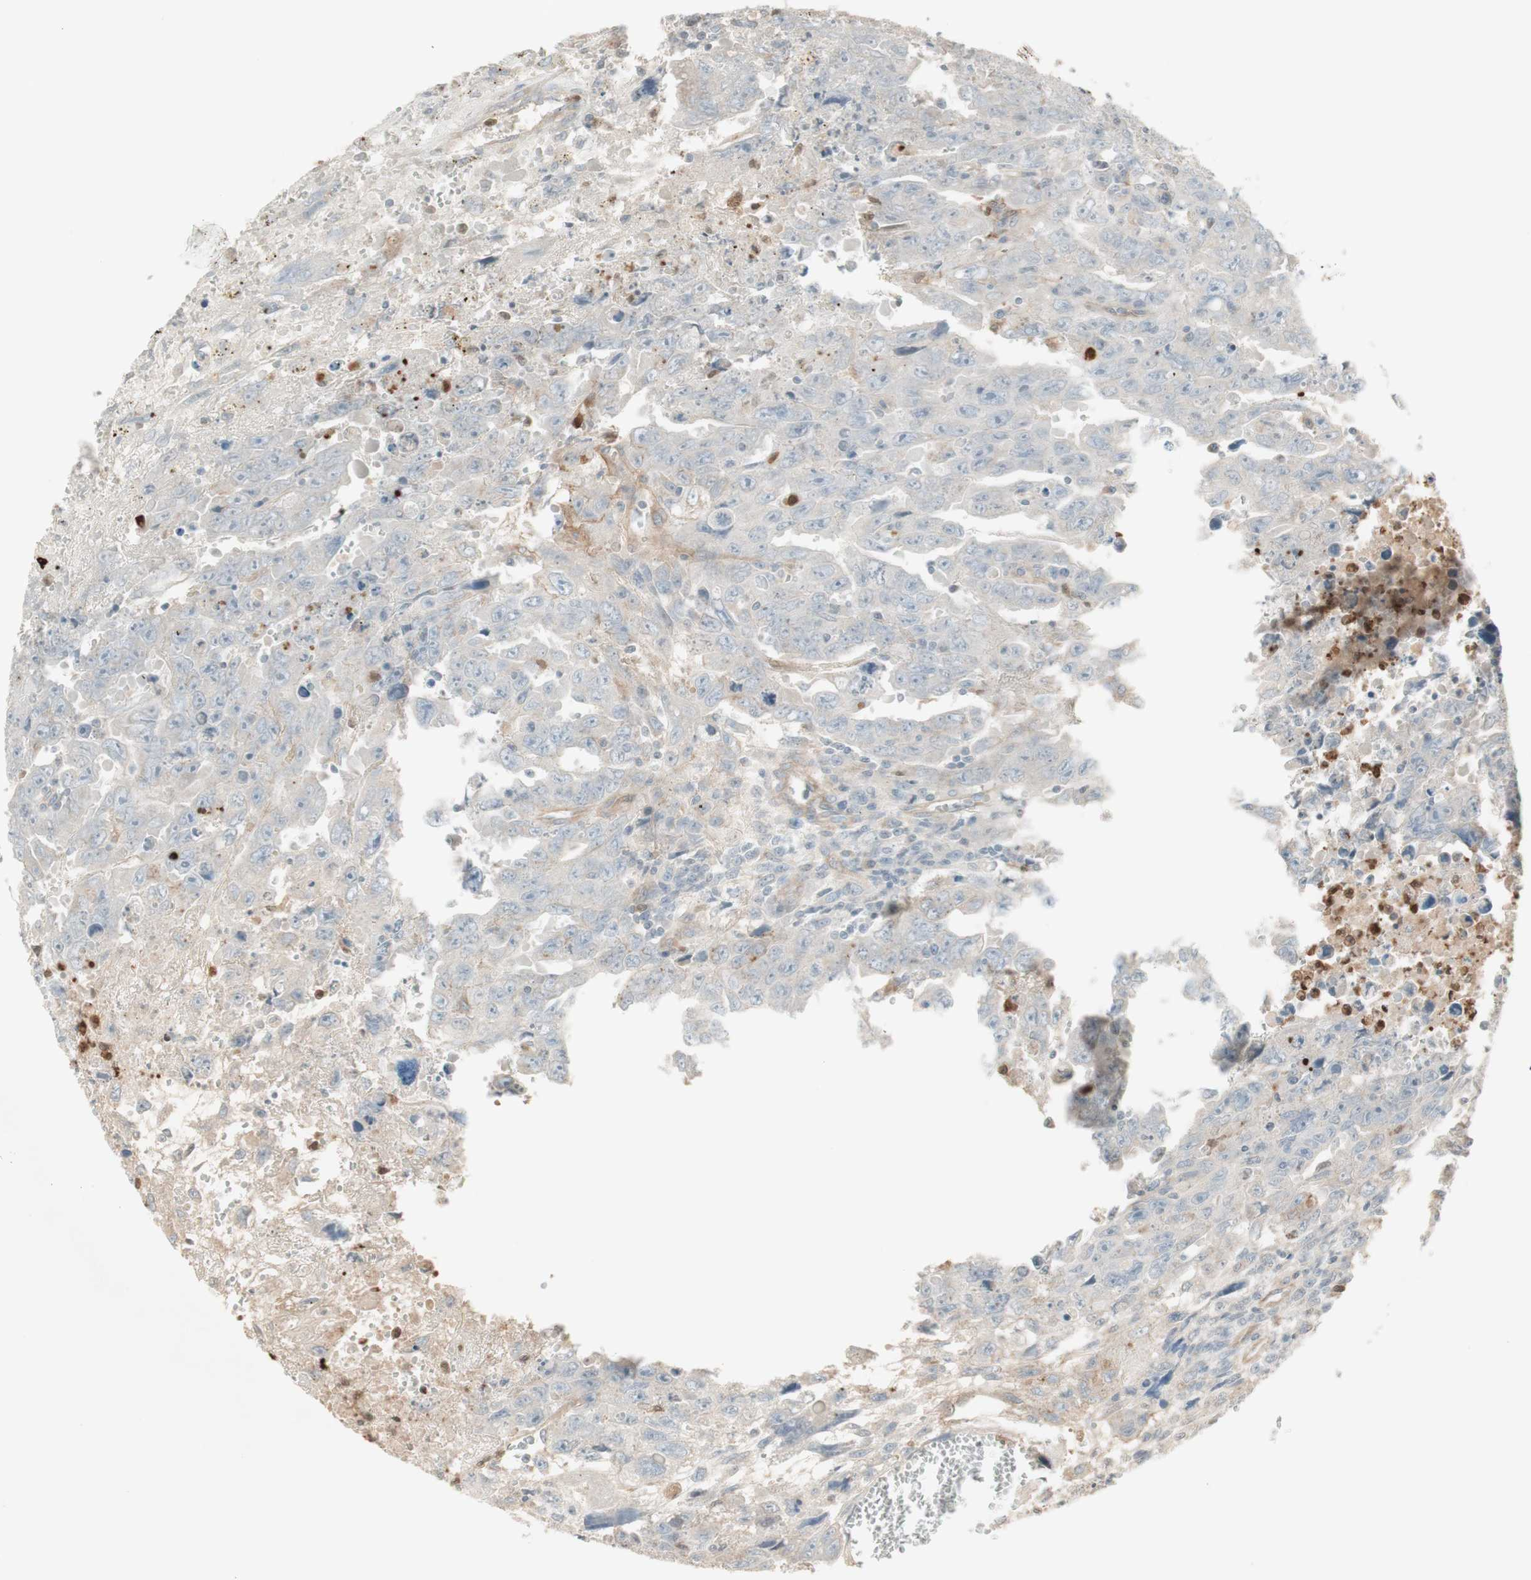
{"staining": {"intensity": "negative", "quantity": "none", "location": "none"}, "tissue": "testis cancer", "cell_type": "Tumor cells", "image_type": "cancer", "snomed": [{"axis": "morphology", "description": "Carcinoma, Embryonal, NOS"}, {"axis": "topography", "description": "Testis"}], "caption": "Immunohistochemical staining of testis cancer (embryonal carcinoma) demonstrates no significant positivity in tumor cells. (IHC, brightfield microscopy, high magnification).", "gene": "NID1", "patient": {"sex": "male", "age": 28}}